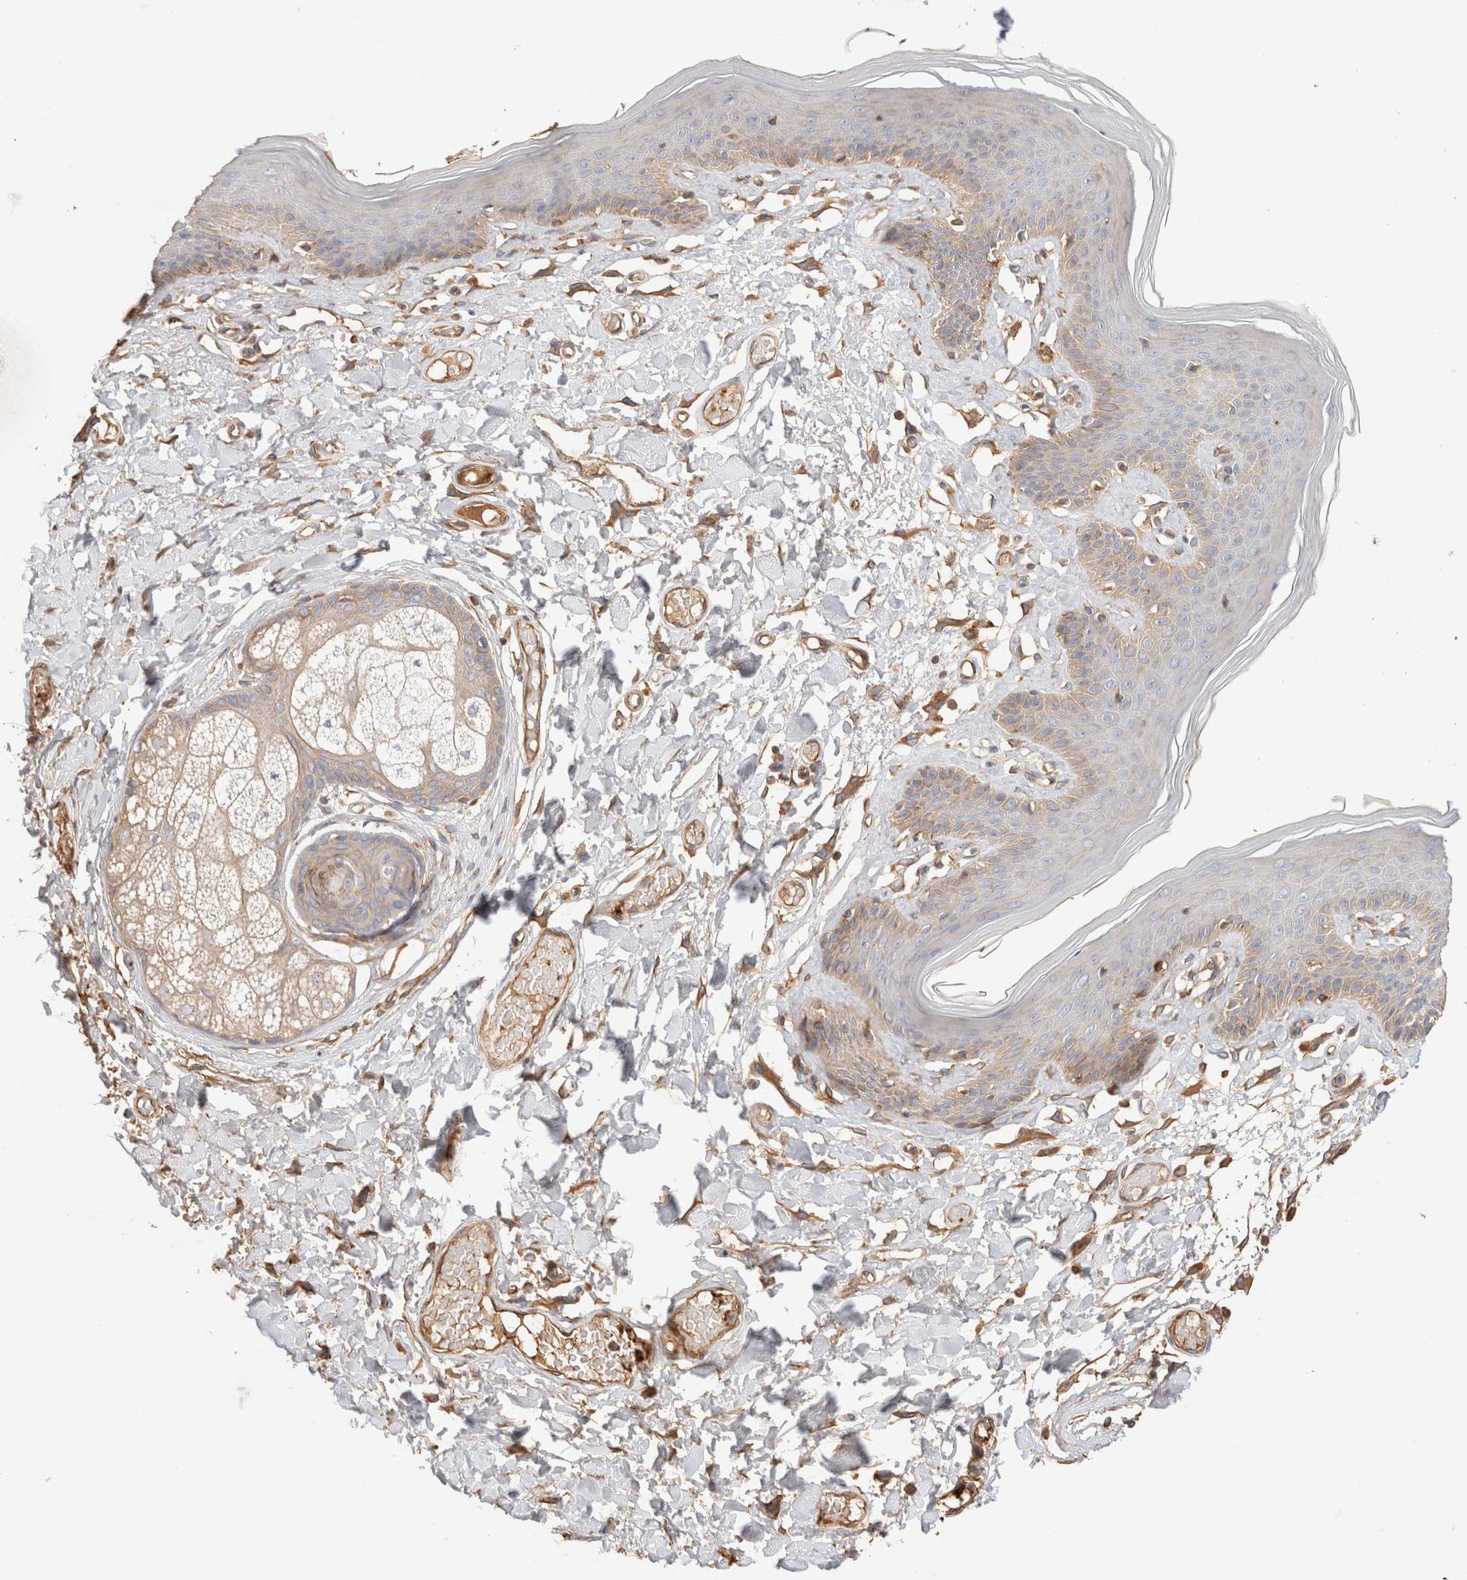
{"staining": {"intensity": "moderate", "quantity": "<25%", "location": "cytoplasmic/membranous"}, "tissue": "skin", "cell_type": "Epidermal cells", "image_type": "normal", "snomed": [{"axis": "morphology", "description": "Normal tissue, NOS"}, {"axis": "topography", "description": "Vulva"}], "caption": "A brown stain highlights moderate cytoplasmic/membranous positivity of a protein in epidermal cells of unremarkable skin. Using DAB (brown) and hematoxylin (blue) stains, captured at high magnification using brightfield microscopy.", "gene": "PROS1", "patient": {"sex": "female", "age": 73}}